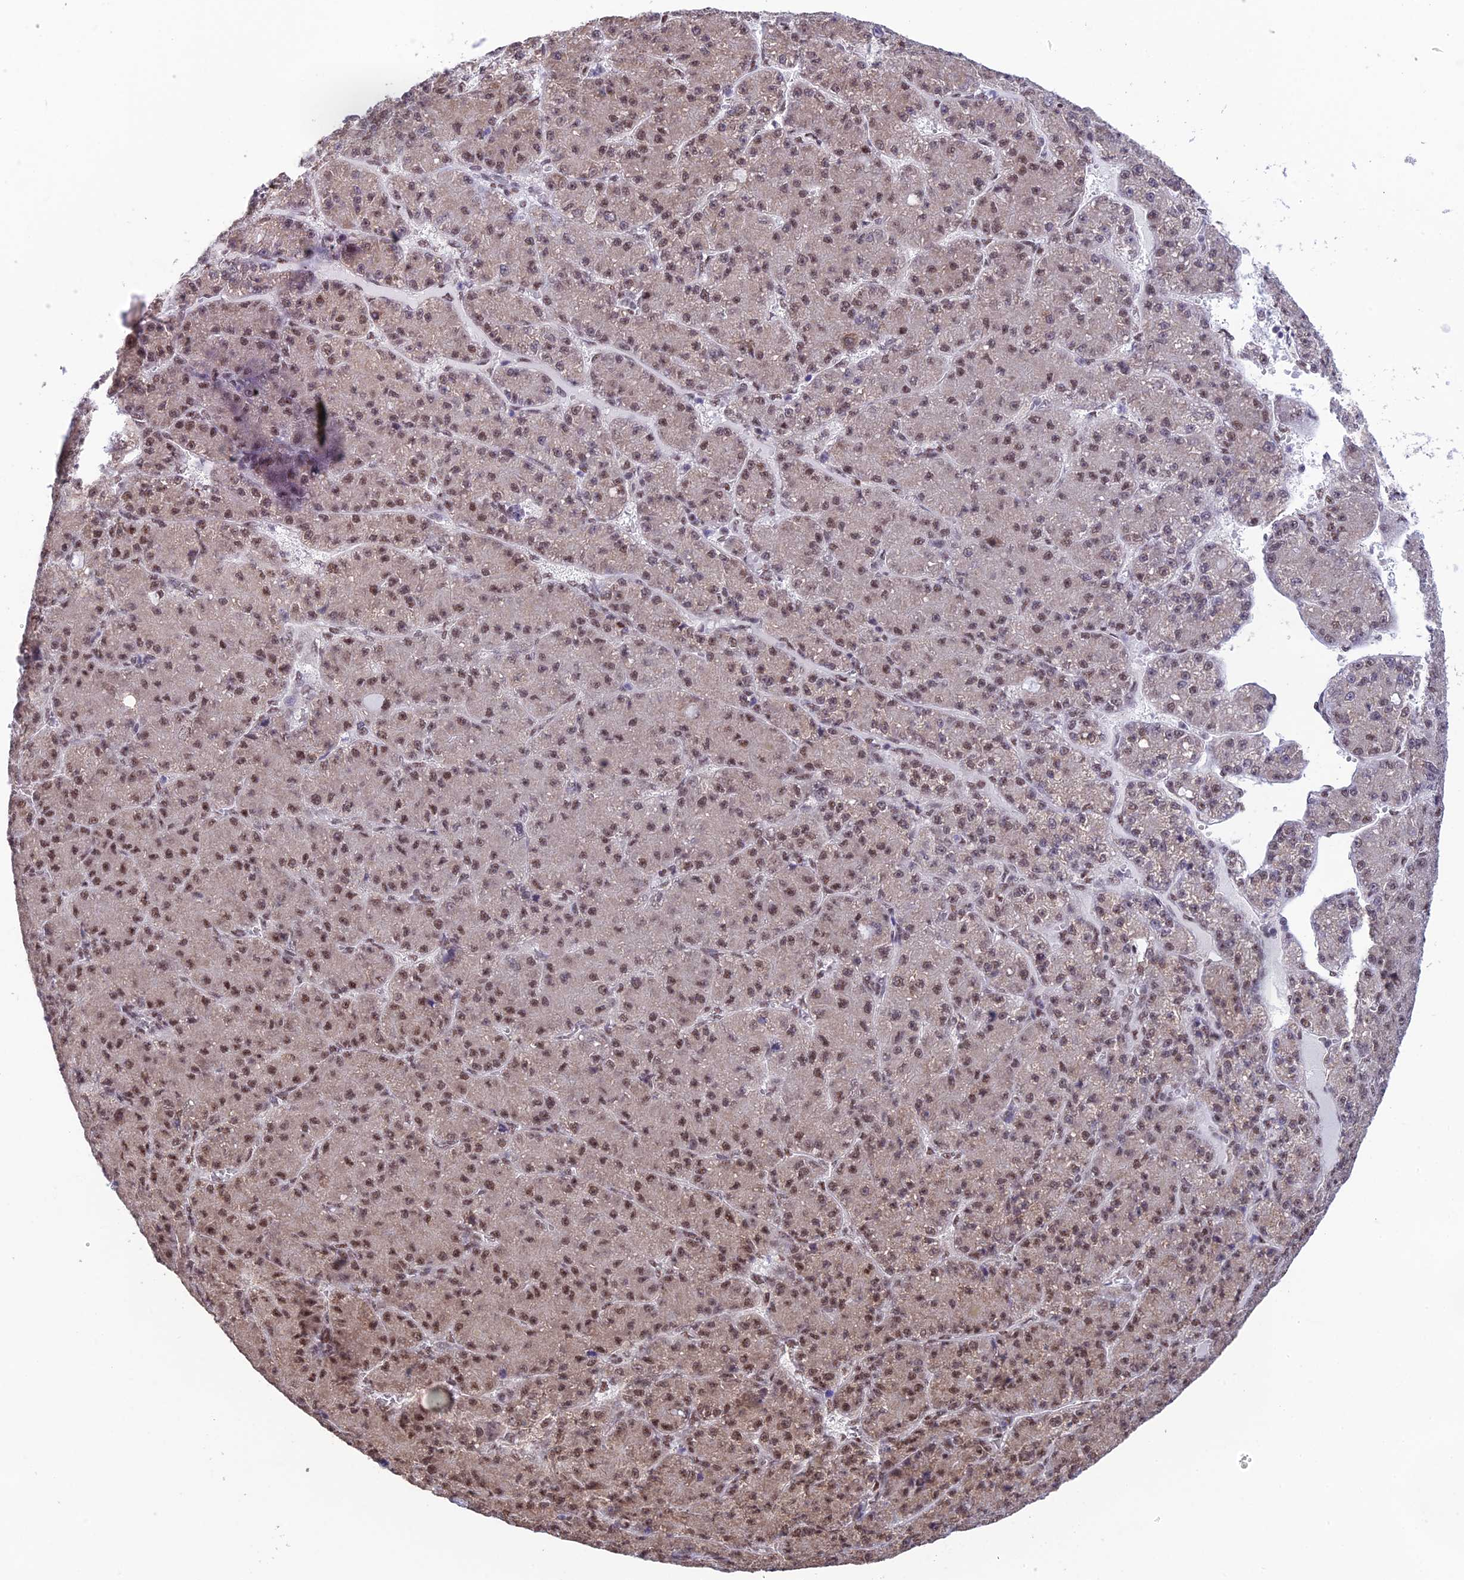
{"staining": {"intensity": "moderate", "quantity": ">75%", "location": "nuclear"}, "tissue": "liver cancer", "cell_type": "Tumor cells", "image_type": "cancer", "snomed": [{"axis": "morphology", "description": "Carcinoma, Hepatocellular, NOS"}, {"axis": "topography", "description": "Liver"}], "caption": "This photomicrograph exhibits immunohistochemistry staining of human liver hepatocellular carcinoma, with medium moderate nuclear staining in approximately >75% of tumor cells.", "gene": "THOC7", "patient": {"sex": "male", "age": 67}}